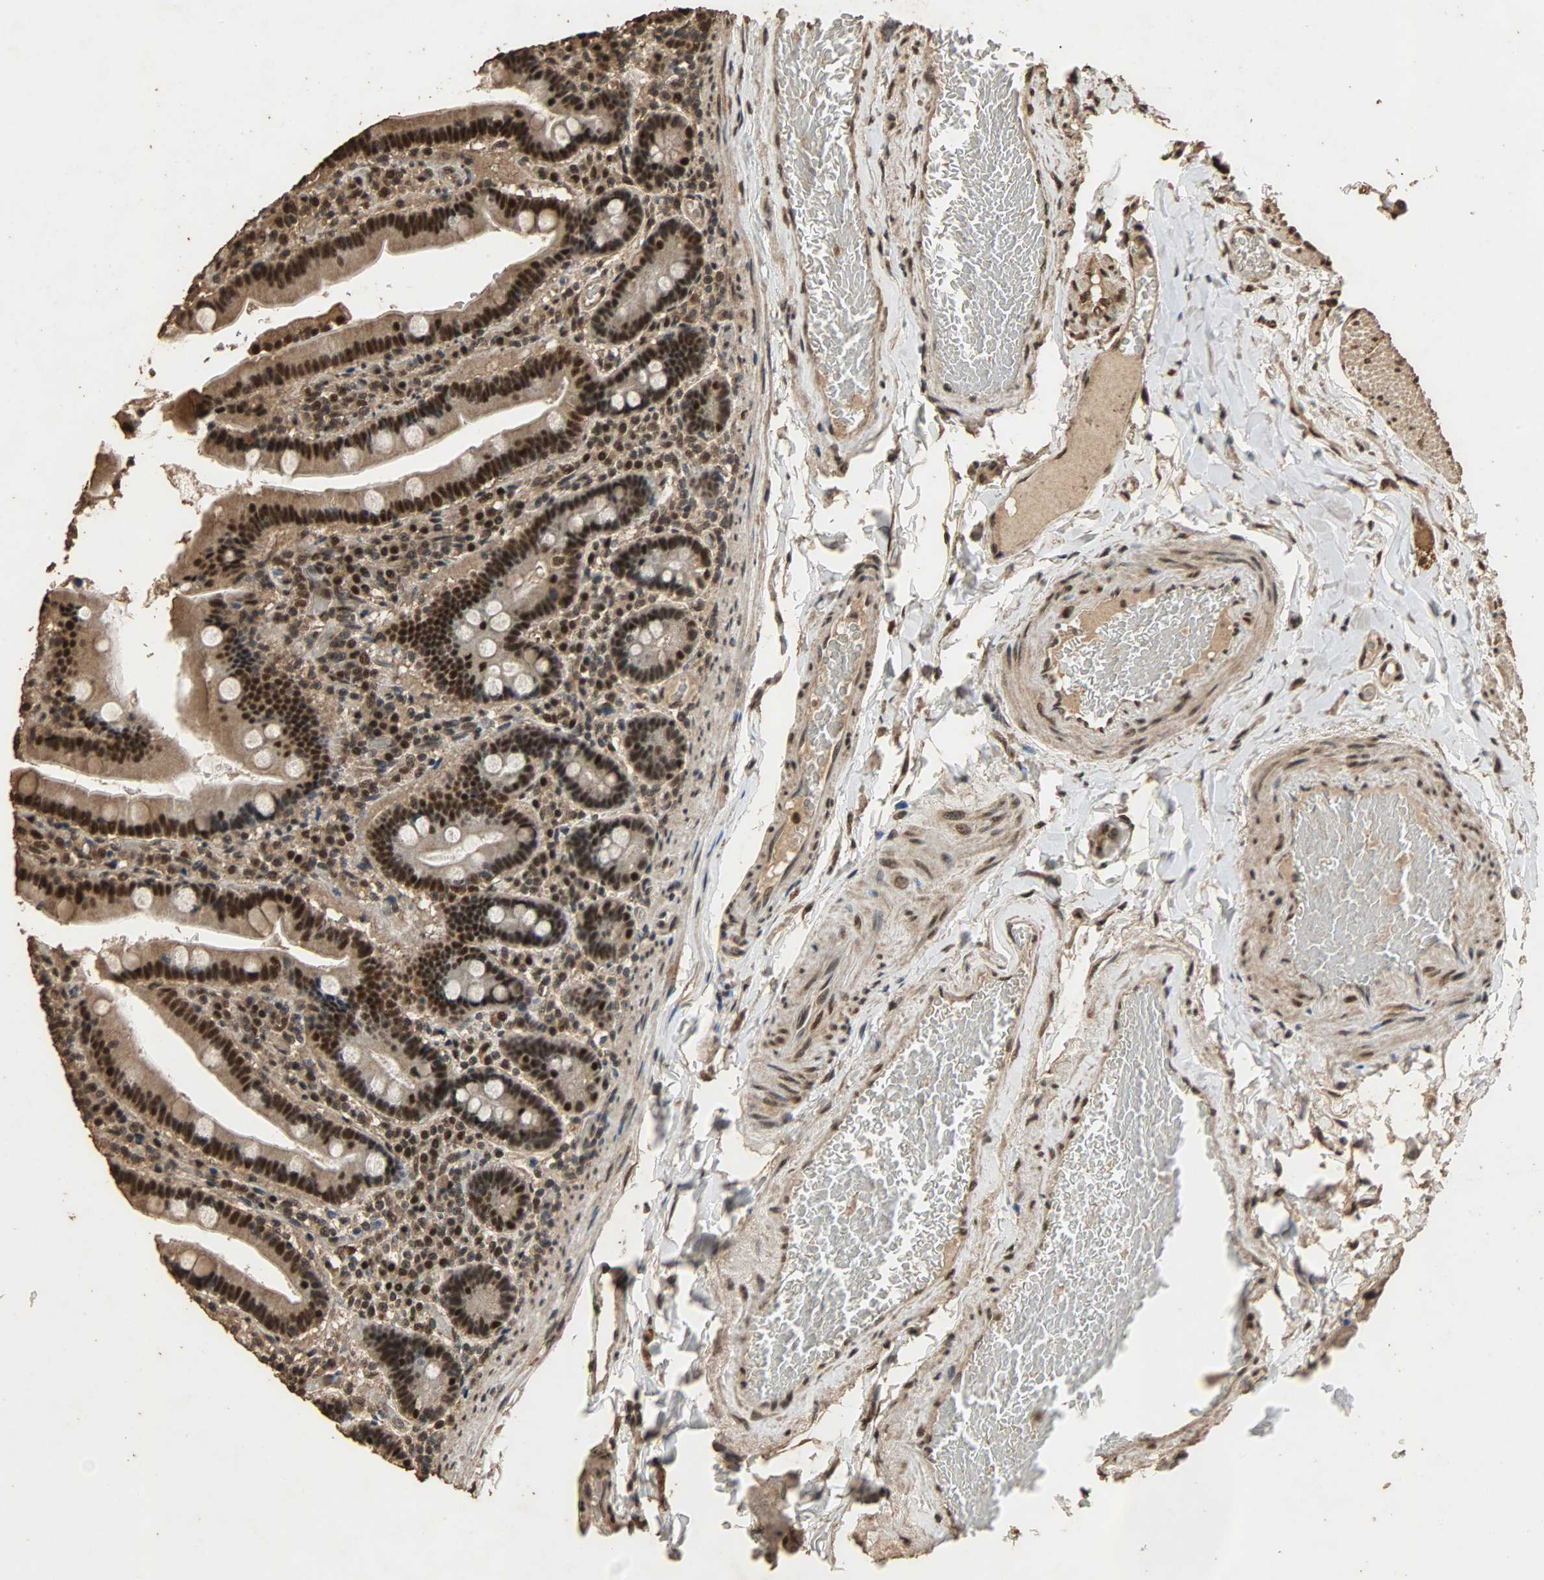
{"staining": {"intensity": "strong", "quantity": ">75%", "location": "cytoplasmic/membranous,nuclear"}, "tissue": "duodenum", "cell_type": "Glandular cells", "image_type": "normal", "snomed": [{"axis": "morphology", "description": "Normal tissue, NOS"}, {"axis": "topography", "description": "Duodenum"}], "caption": "An immunohistochemistry (IHC) micrograph of unremarkable tissue is shown. Protein staining in brown shows strong cytoplasmic/membranous,nuclear positivity in duodenum within glandular cells.", "gene": "CCNT2", "patient": {"sex": "female", "age": 53}}